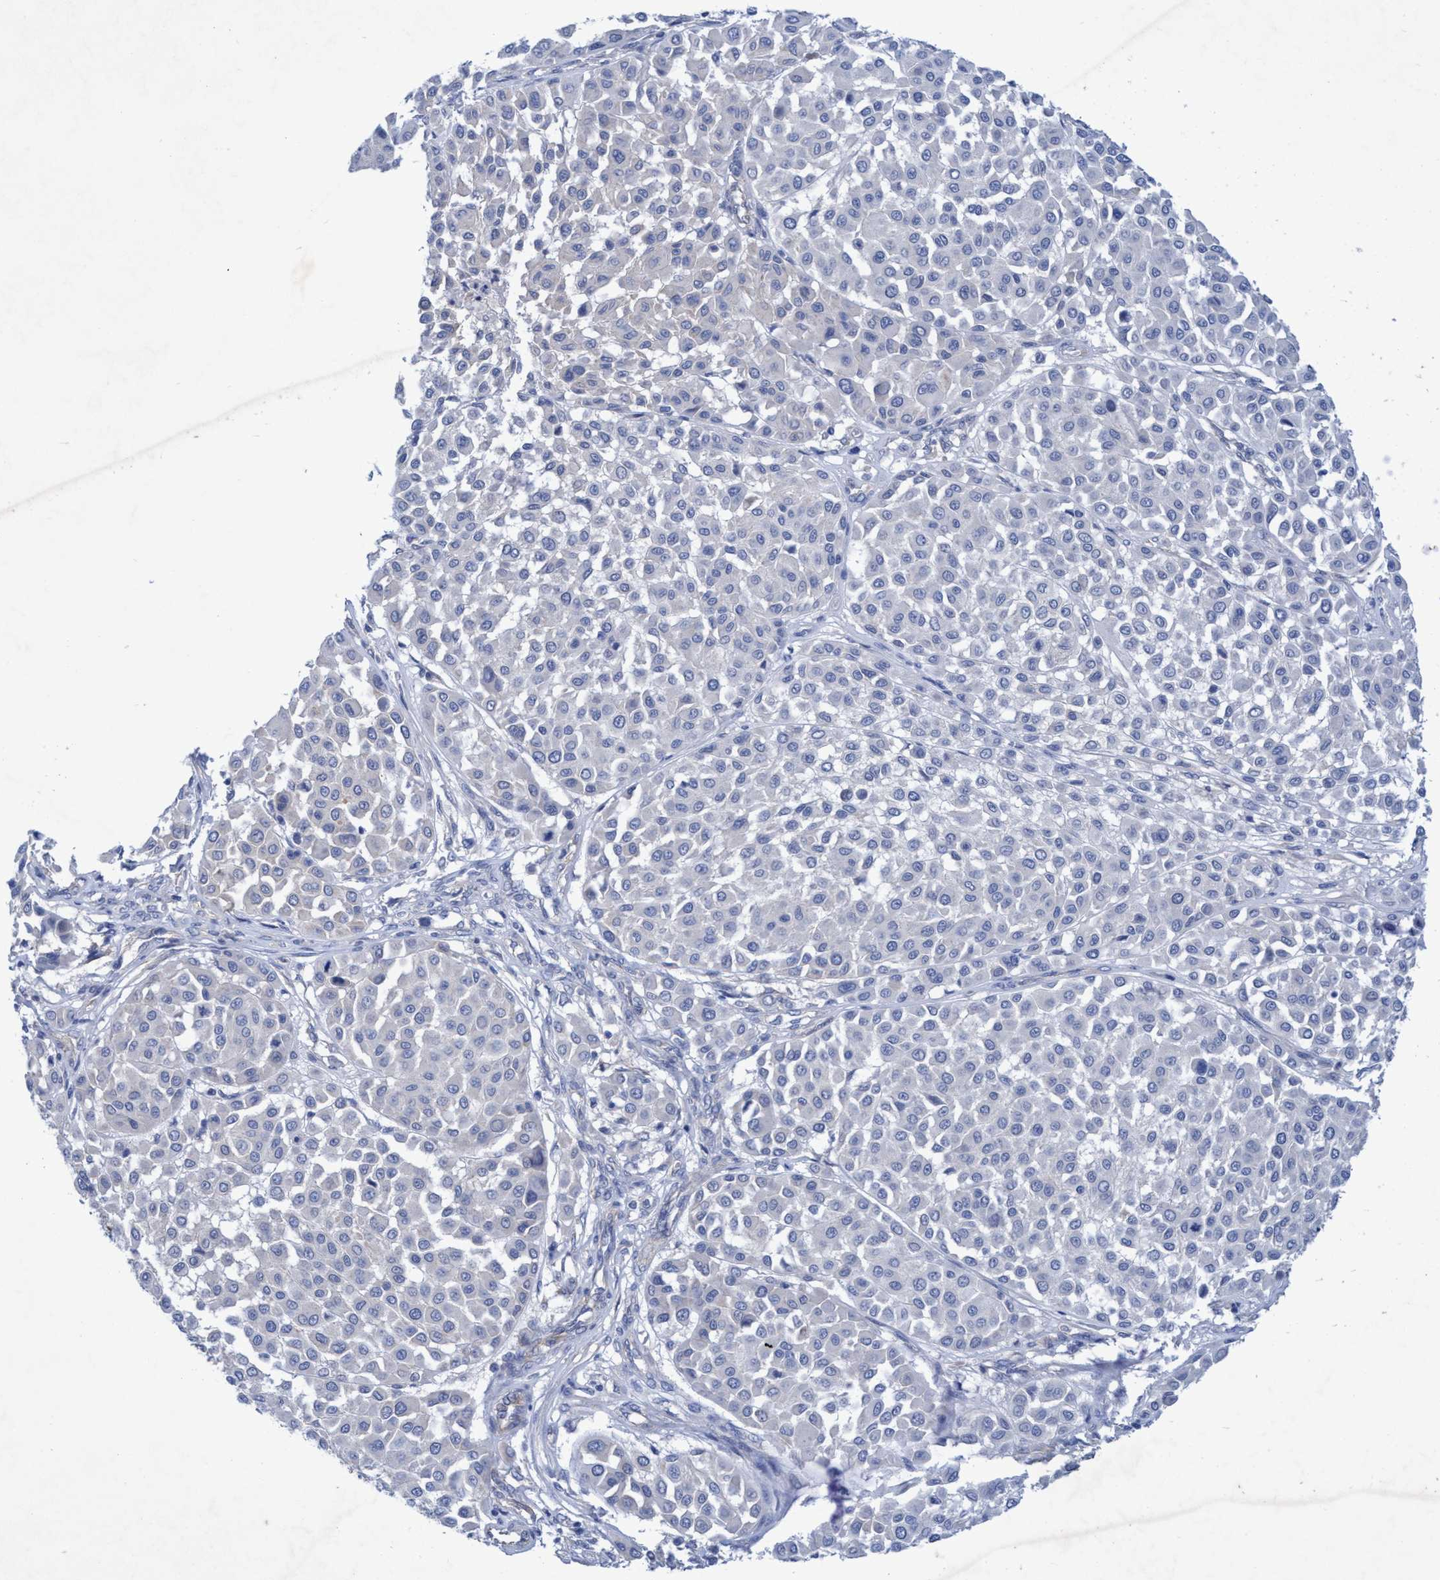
{"staining": {"intensity": "negative", "quantity": "none", "location": "none"}, "tissue": "melanoma", "cell_type": "Tumor cells", "image_type": "cancer", "snomed": [{"axis": "morphology", "description": "Malignant melanoma, Metastatic site"}, {"axis": "topography", "description": "Soft tissue"}], "caption": "There is no significant expression in tumor cells of malignant melanoma (metastatic site).", "gene": "GULP1", "patient": {"sex": "male", "age": 41}}